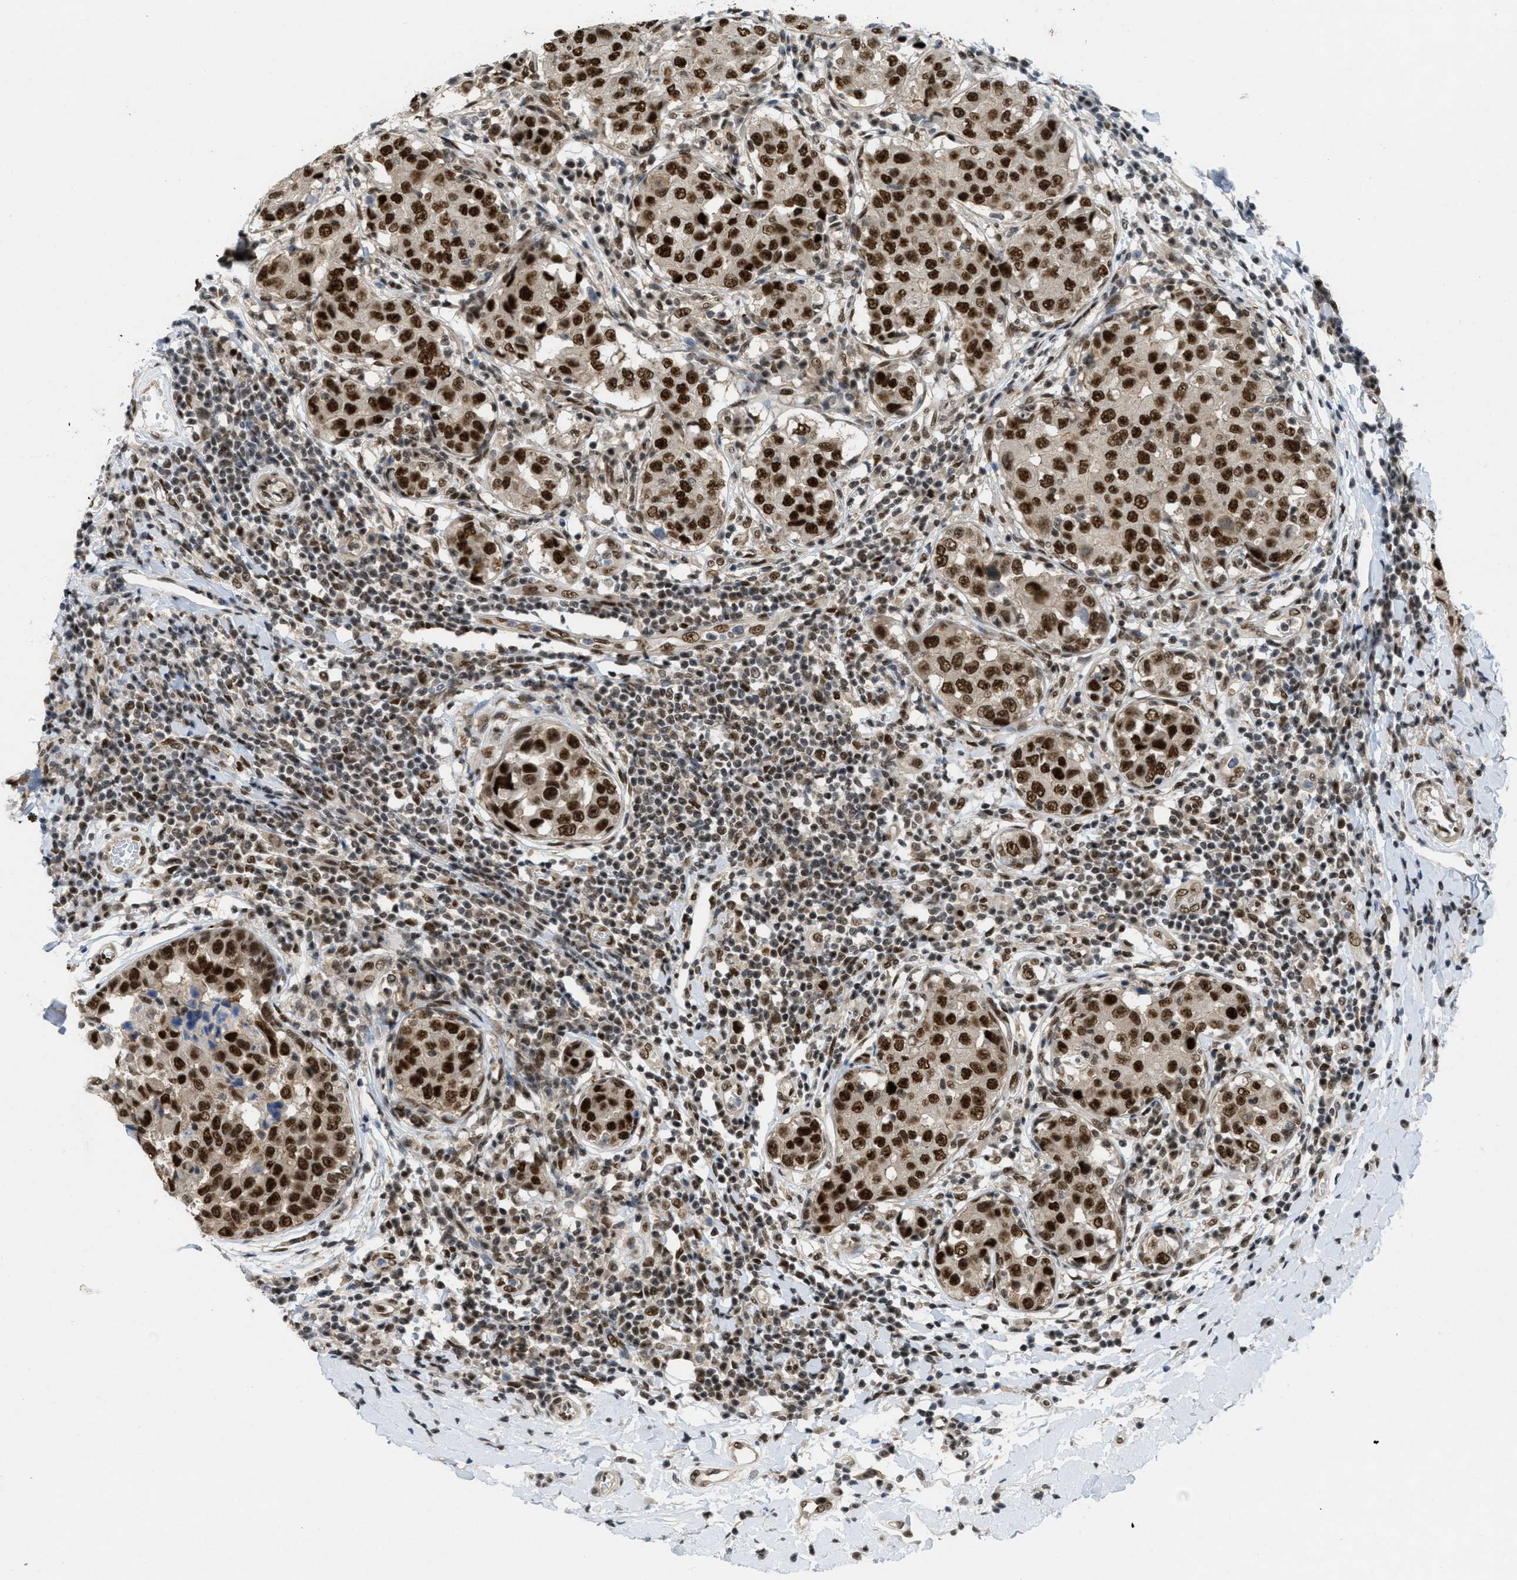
{"staining": {"intensity": "strong", "quantity": ">75%", "location": "nuclear"}, "tissue": "breast cancer", "cell_type": "Tumor cells", "image_type": "cancer", "snomed": [{"axis": "morphology", "description": "Duct carcinoma"}, {"axis": "topography", "description": "Breast"}], "caption": "The photomicrograph demonstrates immunohistochemical staining of breast infiltrating ductal carcinoma. There is strong nuclear positivity is appreciated in approximately >75% of tumor cells. The staining is performed using DAB brown chromogen to label protein expression. The nuclei are counter-stained blue using hematoxylin.", "gene": "CDT1", "patient": {"sex": "female", "age": 27}}